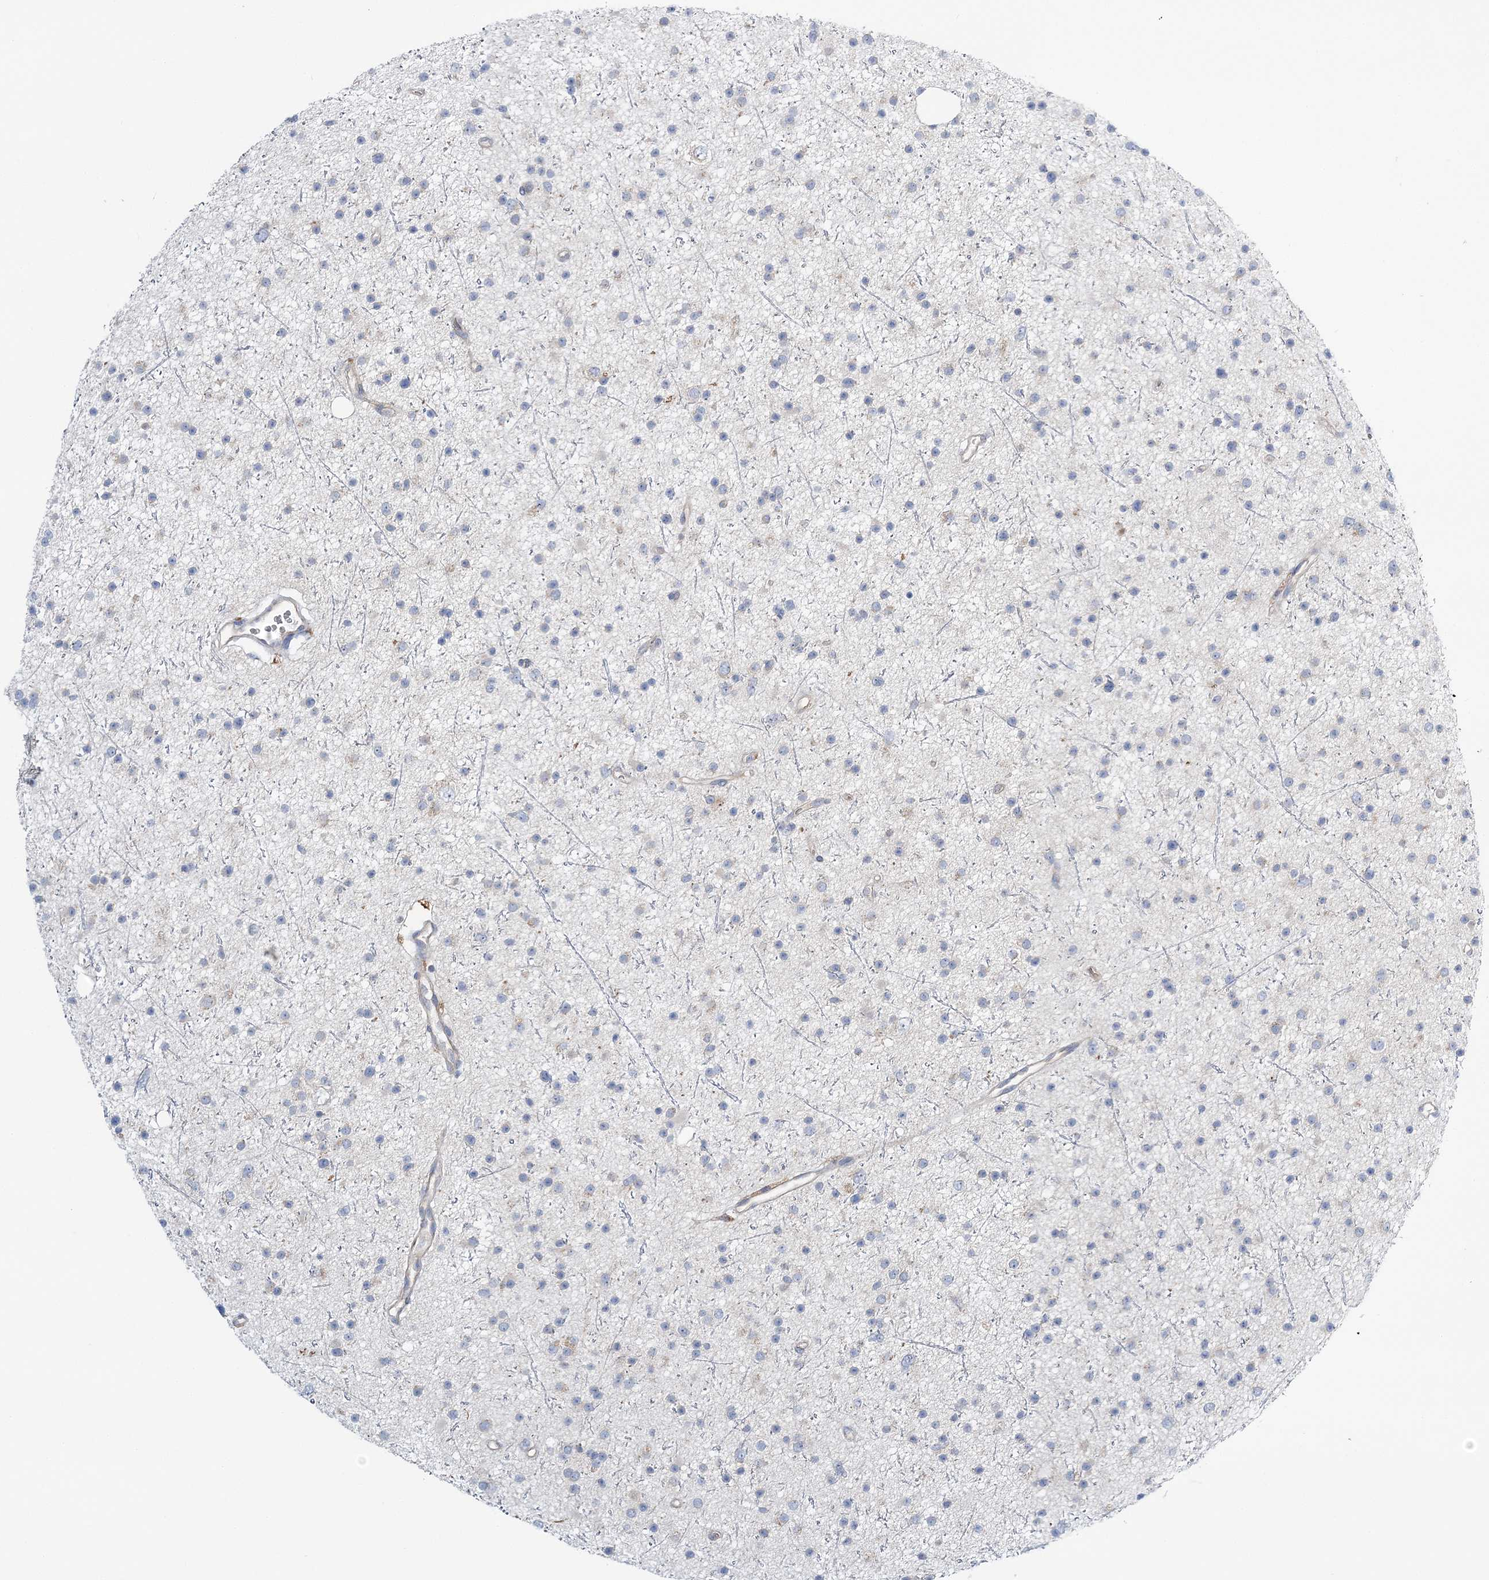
{"staining": {"intensity": "negative", "quantity": "none", "location": "none"}, "tissue": "glioma", "cell_type": "Tumor cells", "image_type": "cancer", "snomed": [{"axis": "morphology", "description": "Glioma, malignant, Low grade"}, {"axis": "topography", "description": "Cerebral cortex"}], "caption": "DAB (3,3'-diaminobenzidine) immunohistochemical staining of glioma demonstrates no significant staining in tumor cells.", "gene": "ATP11B", "patient": {"sex": "female", "age": 39}}